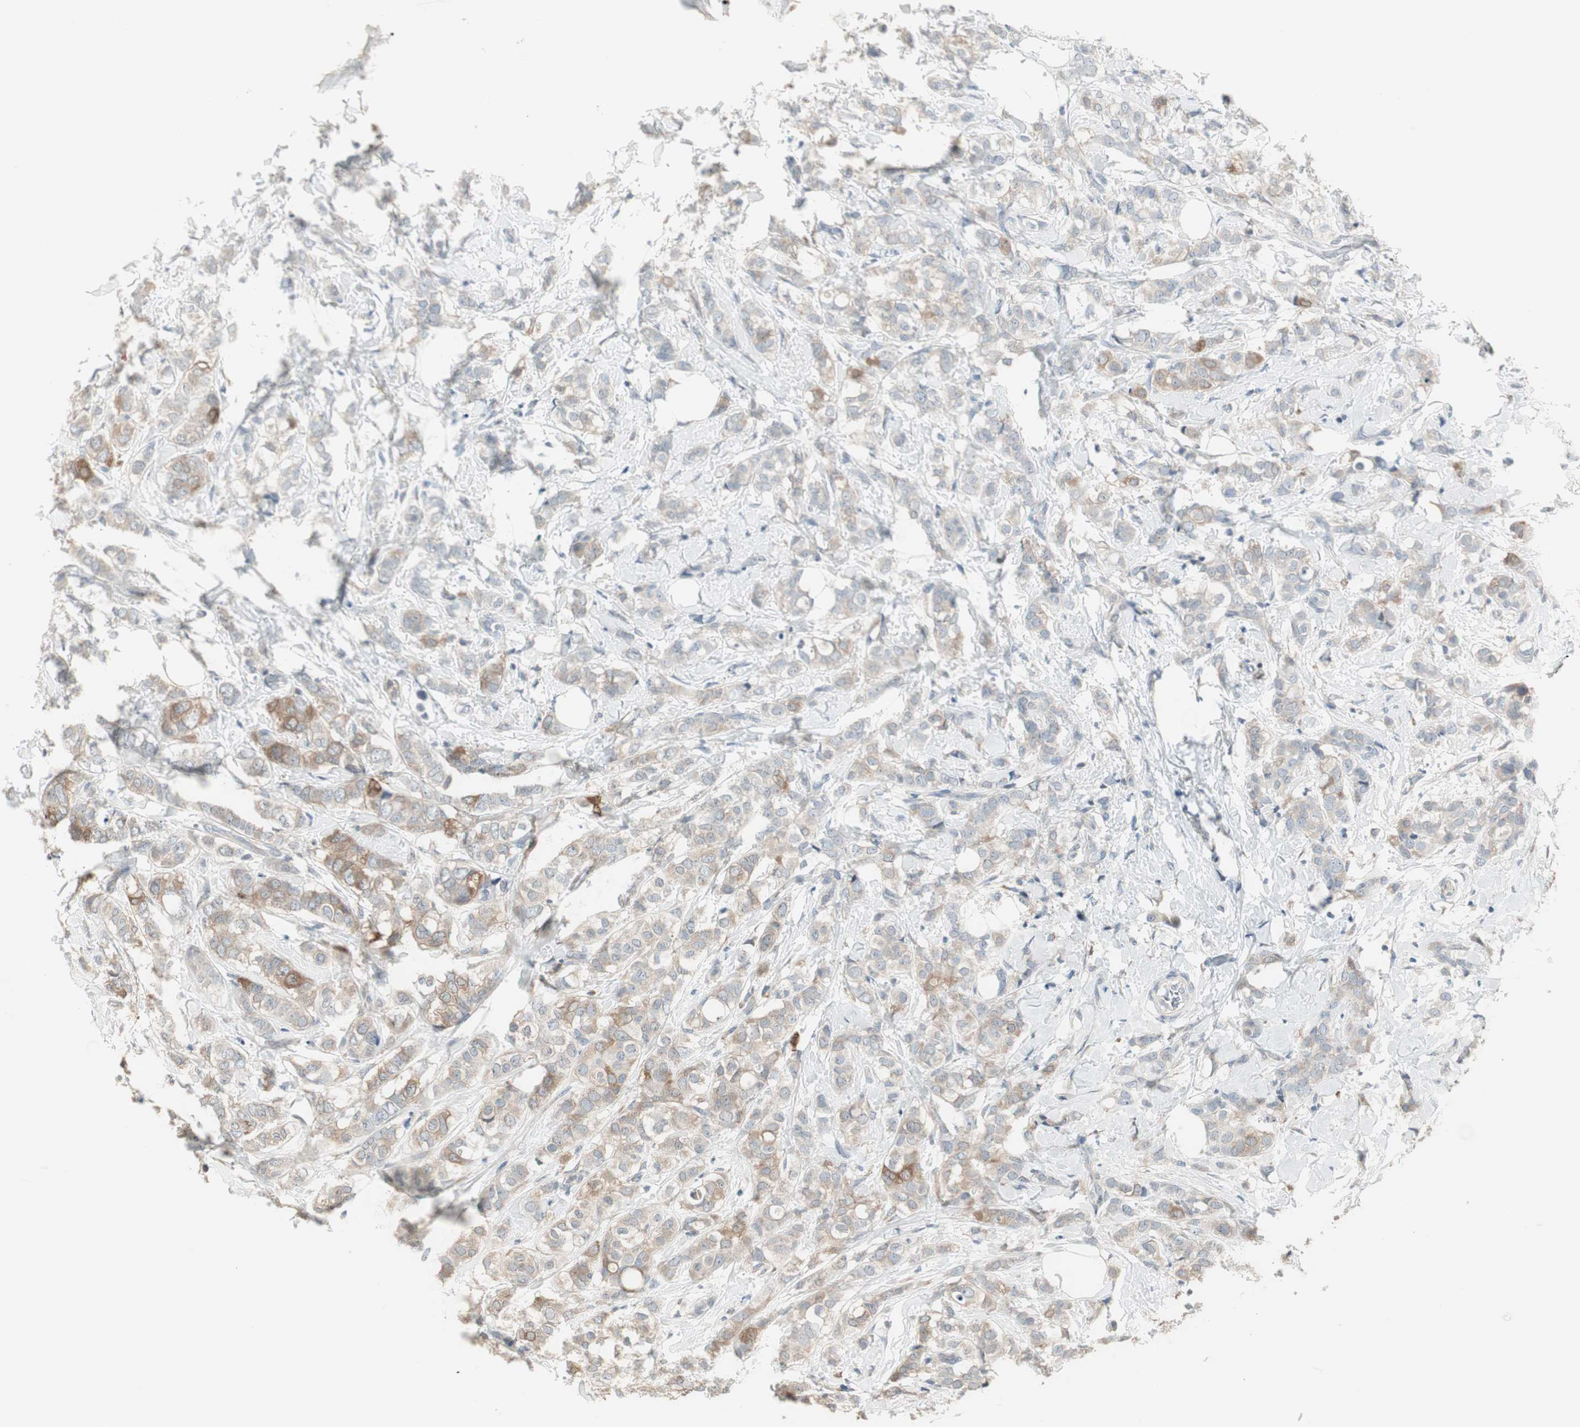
{"staining": {"intensity": "moderate", "quantity": "25%-75%", "location": "cytoplasmic/membranous"}, "tissue": "breast cancer", "cell_type": "Tumor cells", "image_type": "cancer", "snomed": [{"axis": "morphology", "description": "Lobular carcinoma"}, {"axis": "topography", "description": "Breast"}], "caption": "The micrograph reveals immunohistochemical staining of breast lobular carcinoma. There is moderate cytoplasmic/membranous positivity is identified in about 25%-75% of tumor cells.", "gene": "PDZK1", "patient": {"sex": "female", "age": 60}}